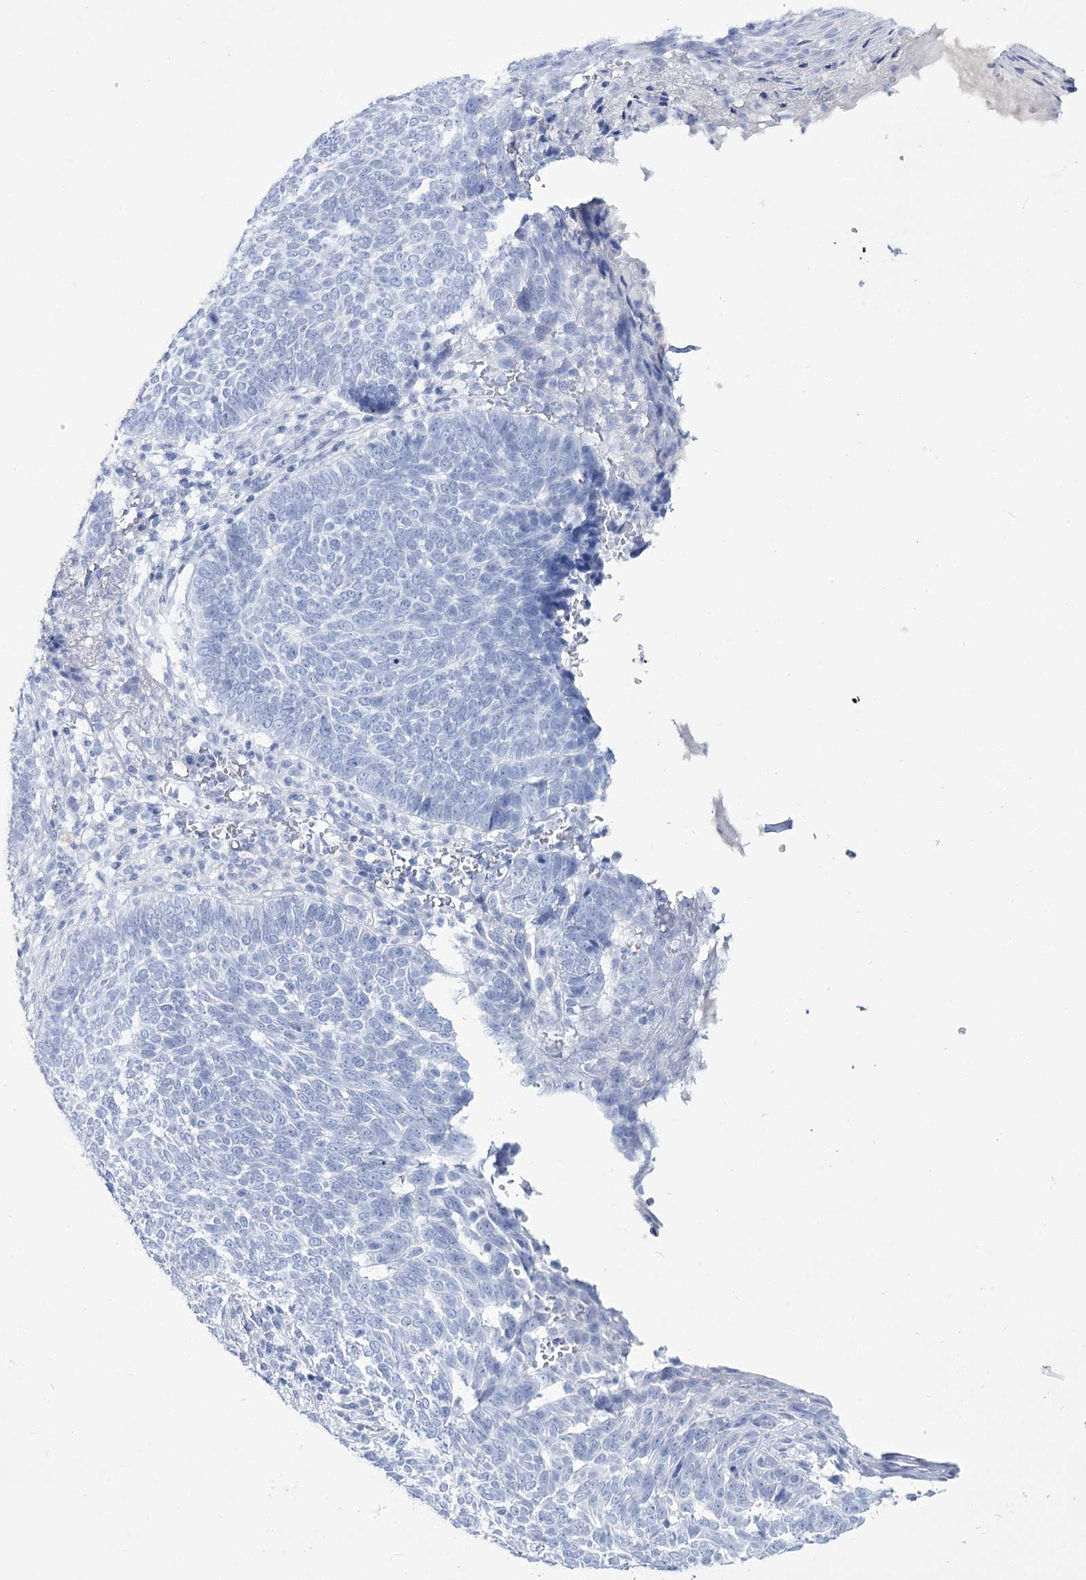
{"staining": {"intensity": "negative", "quantity": "none", "location": "none"}, "tissue": "skin cancer", "cell_type": "Tumor cells", "image_type": "cancer", "snomed": [{"axis": "morphology", "description": "Normal tissue, NOS"}, {"axis": "morphology", "description": "Basal cell carcinoma"}, {"axis": "topography", "description": "Skin"}], "caption": "Protein analysis of skin cancer (basal cell carcinoma) exhibits no significant staining in tumor cells.", "gene": "RNF186", "patient": {"sex": "male", "age": 64}}